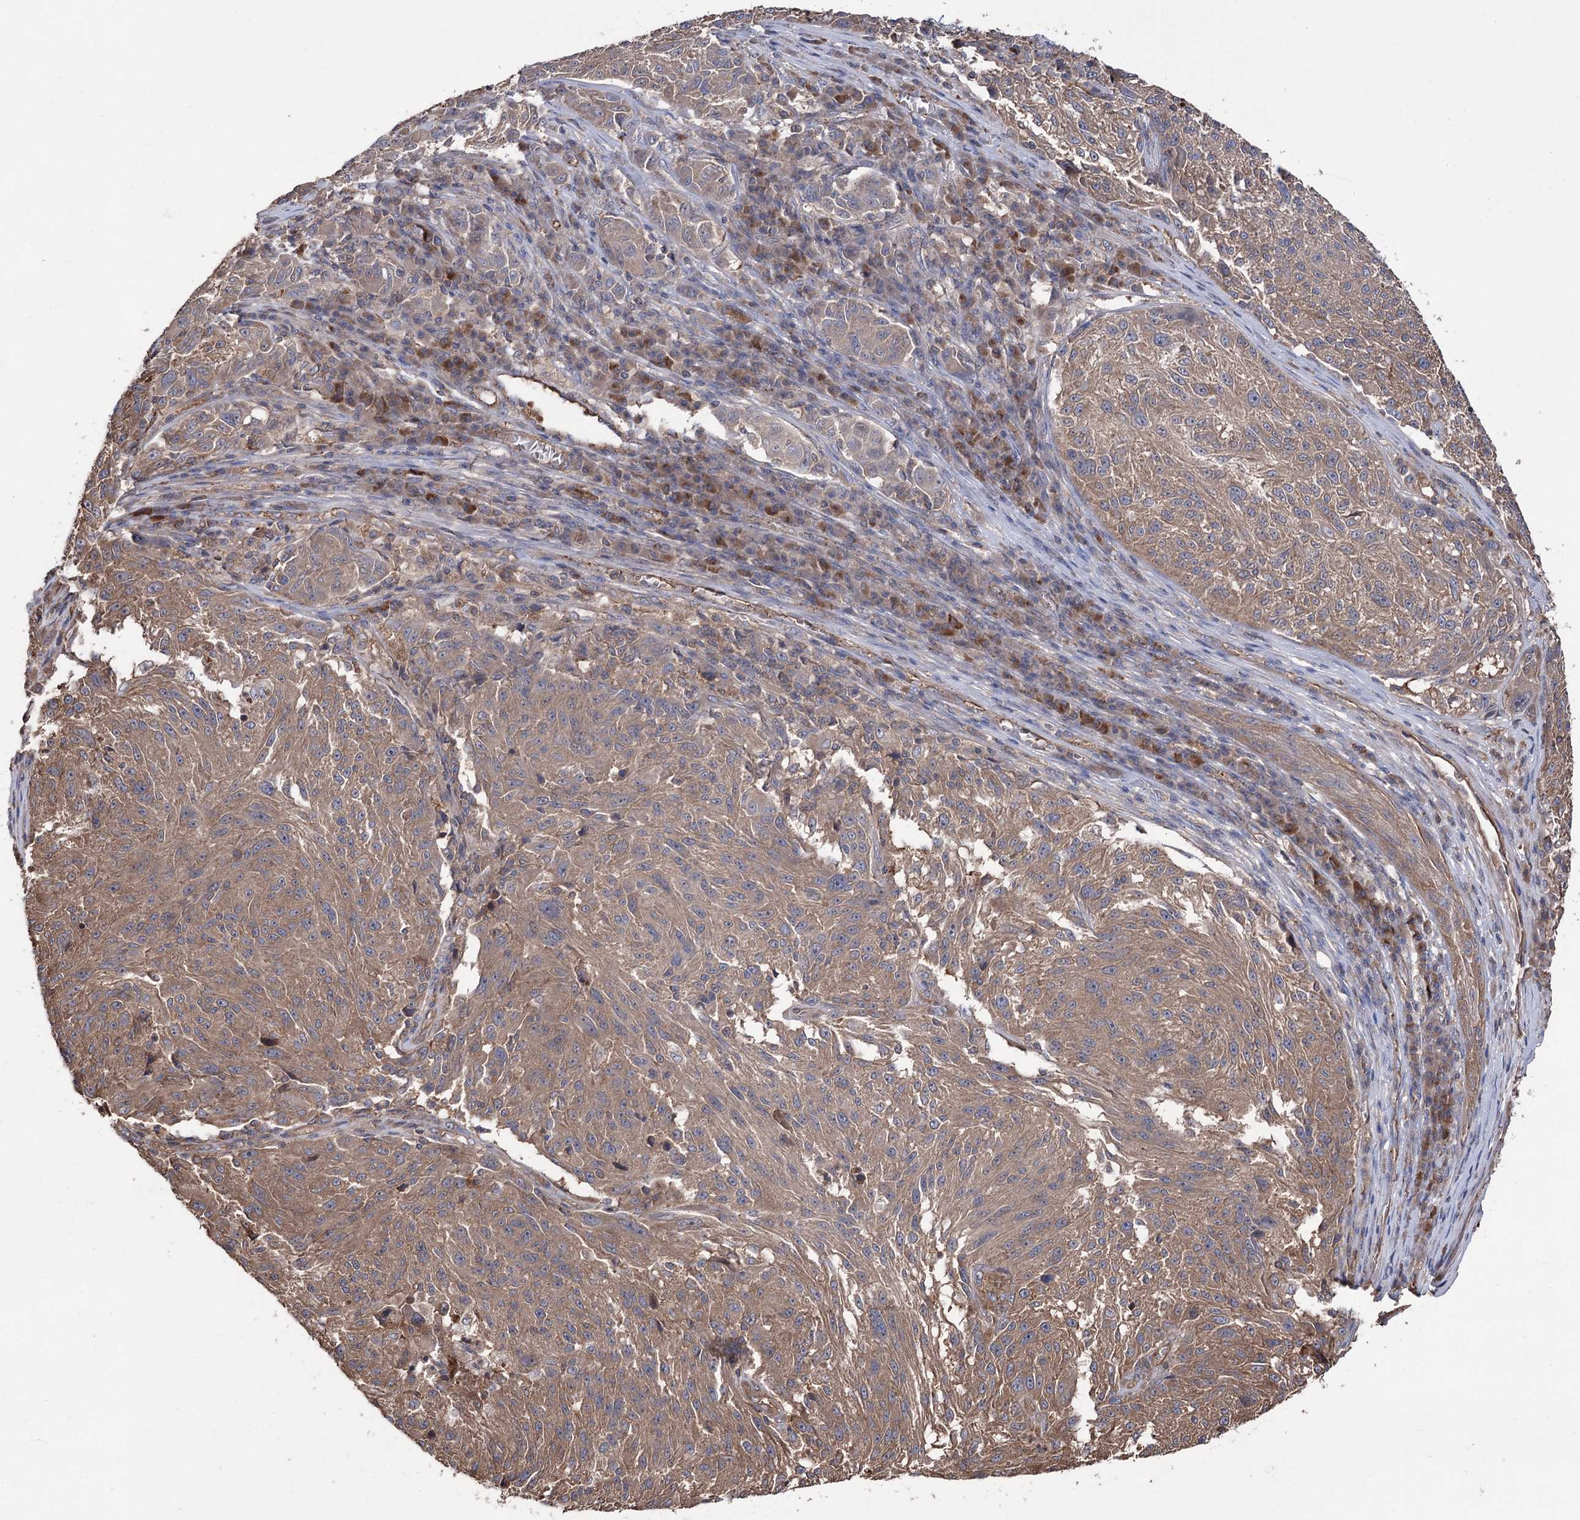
{"staining": {"intensity": "moderate", "quantity": ">75%", "location": "cytoplasmic/membranous"}, "tissue": "melanoma", "cell_type": "Tumor cells", "image_type": "cancer", "snomed": [{"axis": "morphology", "description": "Malignant melanoma, NOS"}, {"axis": "topography", "description": "Skin"}], "caption": "The histopathology image displays a brown stain indicating the presence of a protein in the cytoplasmic/membranous of tumor cells in malignant melanoma.", "gene": "LARS2", "patient": {"sex": "male", "age": 53}}